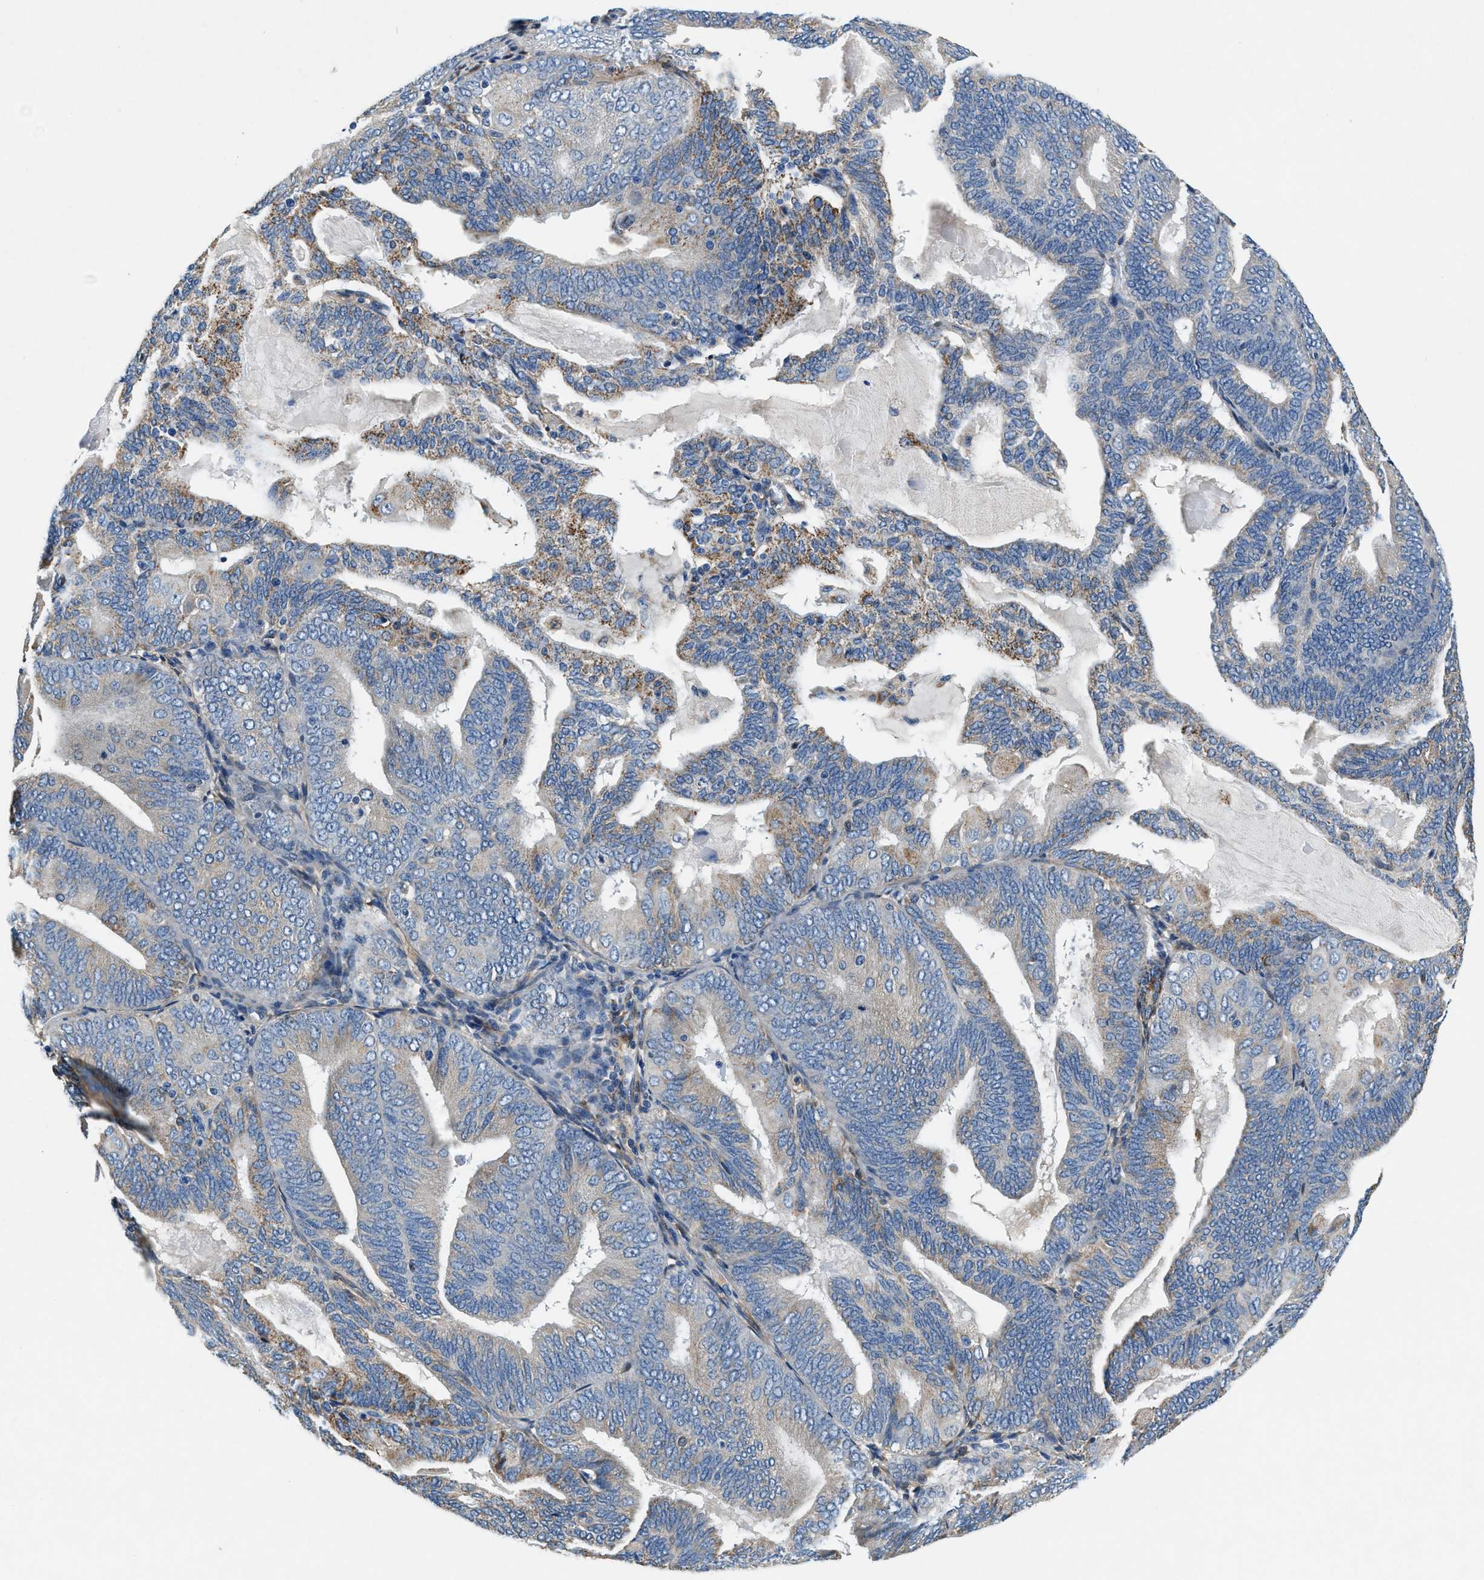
{"staining": {"intensity": "moderate", "quantity": "<25%", "location": "cytoplasmic/membranous"}, "tissue": "endometrial cancer", "cell_type": "Tumor cells", "image_type": "cancer", "snomed": [{"axis": "morphology", "description": "Adenocarcinoma, NOS"}, {"axis": "topography", "description": "Endometrium"}], "caption": "Immunohistochemical staining of endometrial cancer reveals low levels of moderate cytoplasmic/membranous positivity in approximately <25% of tumor cells.", "gene": "PRTFDC1", "patient": {"sex": "female", "age": 81}}